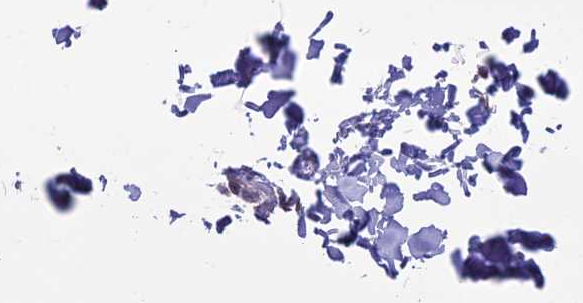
{"staining": {"intensity": "moderate", "quantity": ">75%", "location": "nuclear"}, "tissue": "skin", "cell_type": "Fibroblasts", "image_type": "normal", "snomed": [{"axis": "morphology", "description": "Normal tissue, NOS"}, {"axis": "topography", "description": "Skin"}], "caption": "This image shows IHC staining of unremarkable skin, with medium moderate nuclear staining in approximately >75% of fibroblasts.", "gene": "MIS12", "patient": {"sex": "male", "age": 36}}